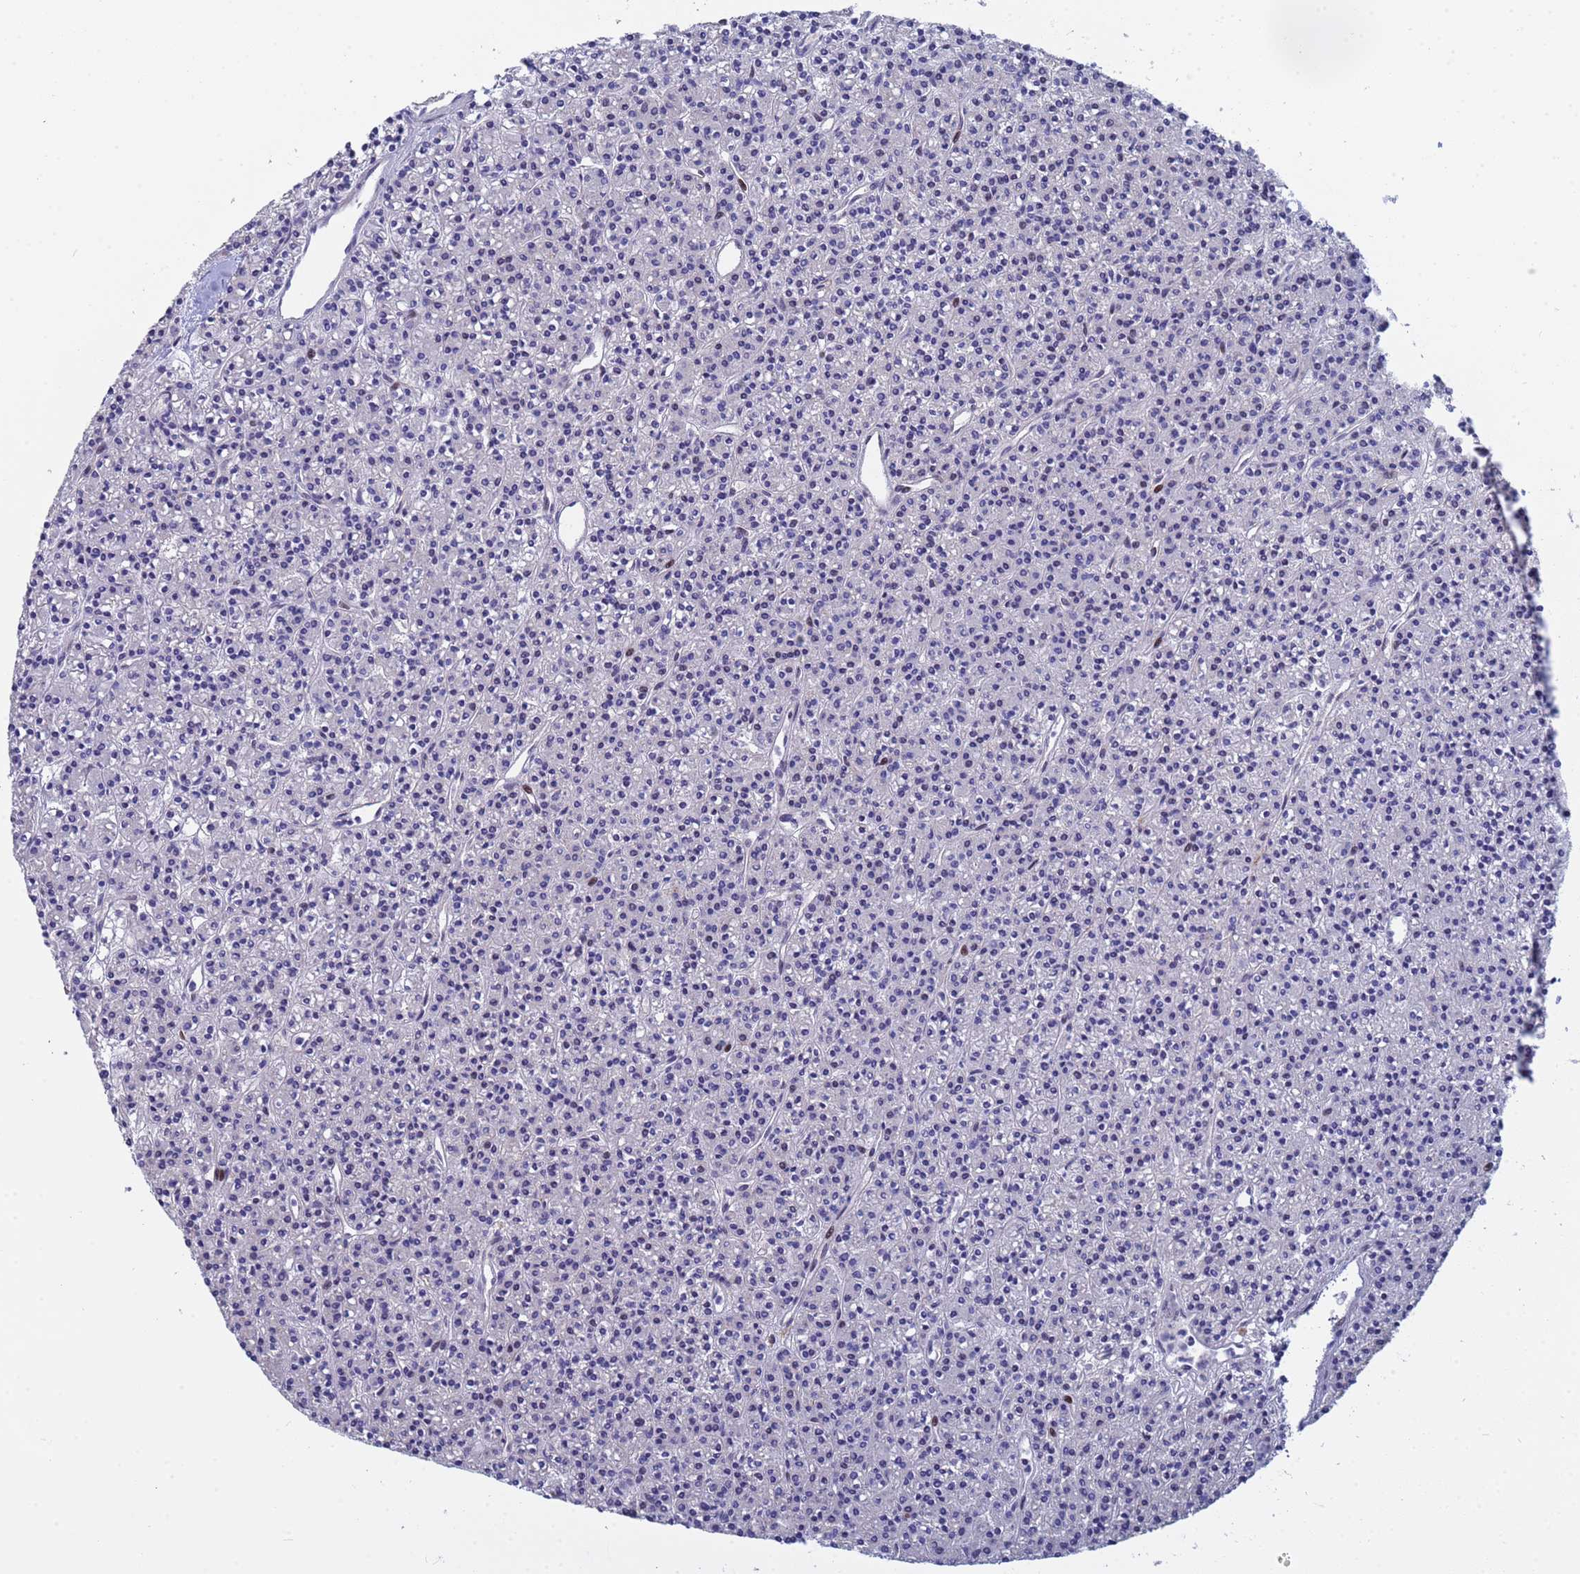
{"staining": {"intensity": "negative", "quantity": "none", "location": "none"}, "tissue": "parathyroid gland", "cell_type": "Glandular cells", "image_type": "normal", "snomed": [{"axis": "morphology", "description": "Normal tissue, NOS"}, {"axis": "topography", "description": "Parathyroid gland"}], "caption": "Unremarkable parathyroid gland was stained to show a protein in brown. There is no significant positivity in glandular cells. (Brightfield microscopy of DAB immunohistochemistry at high magnification).", "gene": "PPP6R1", "patient": {"sex": "female", "age": 45}}